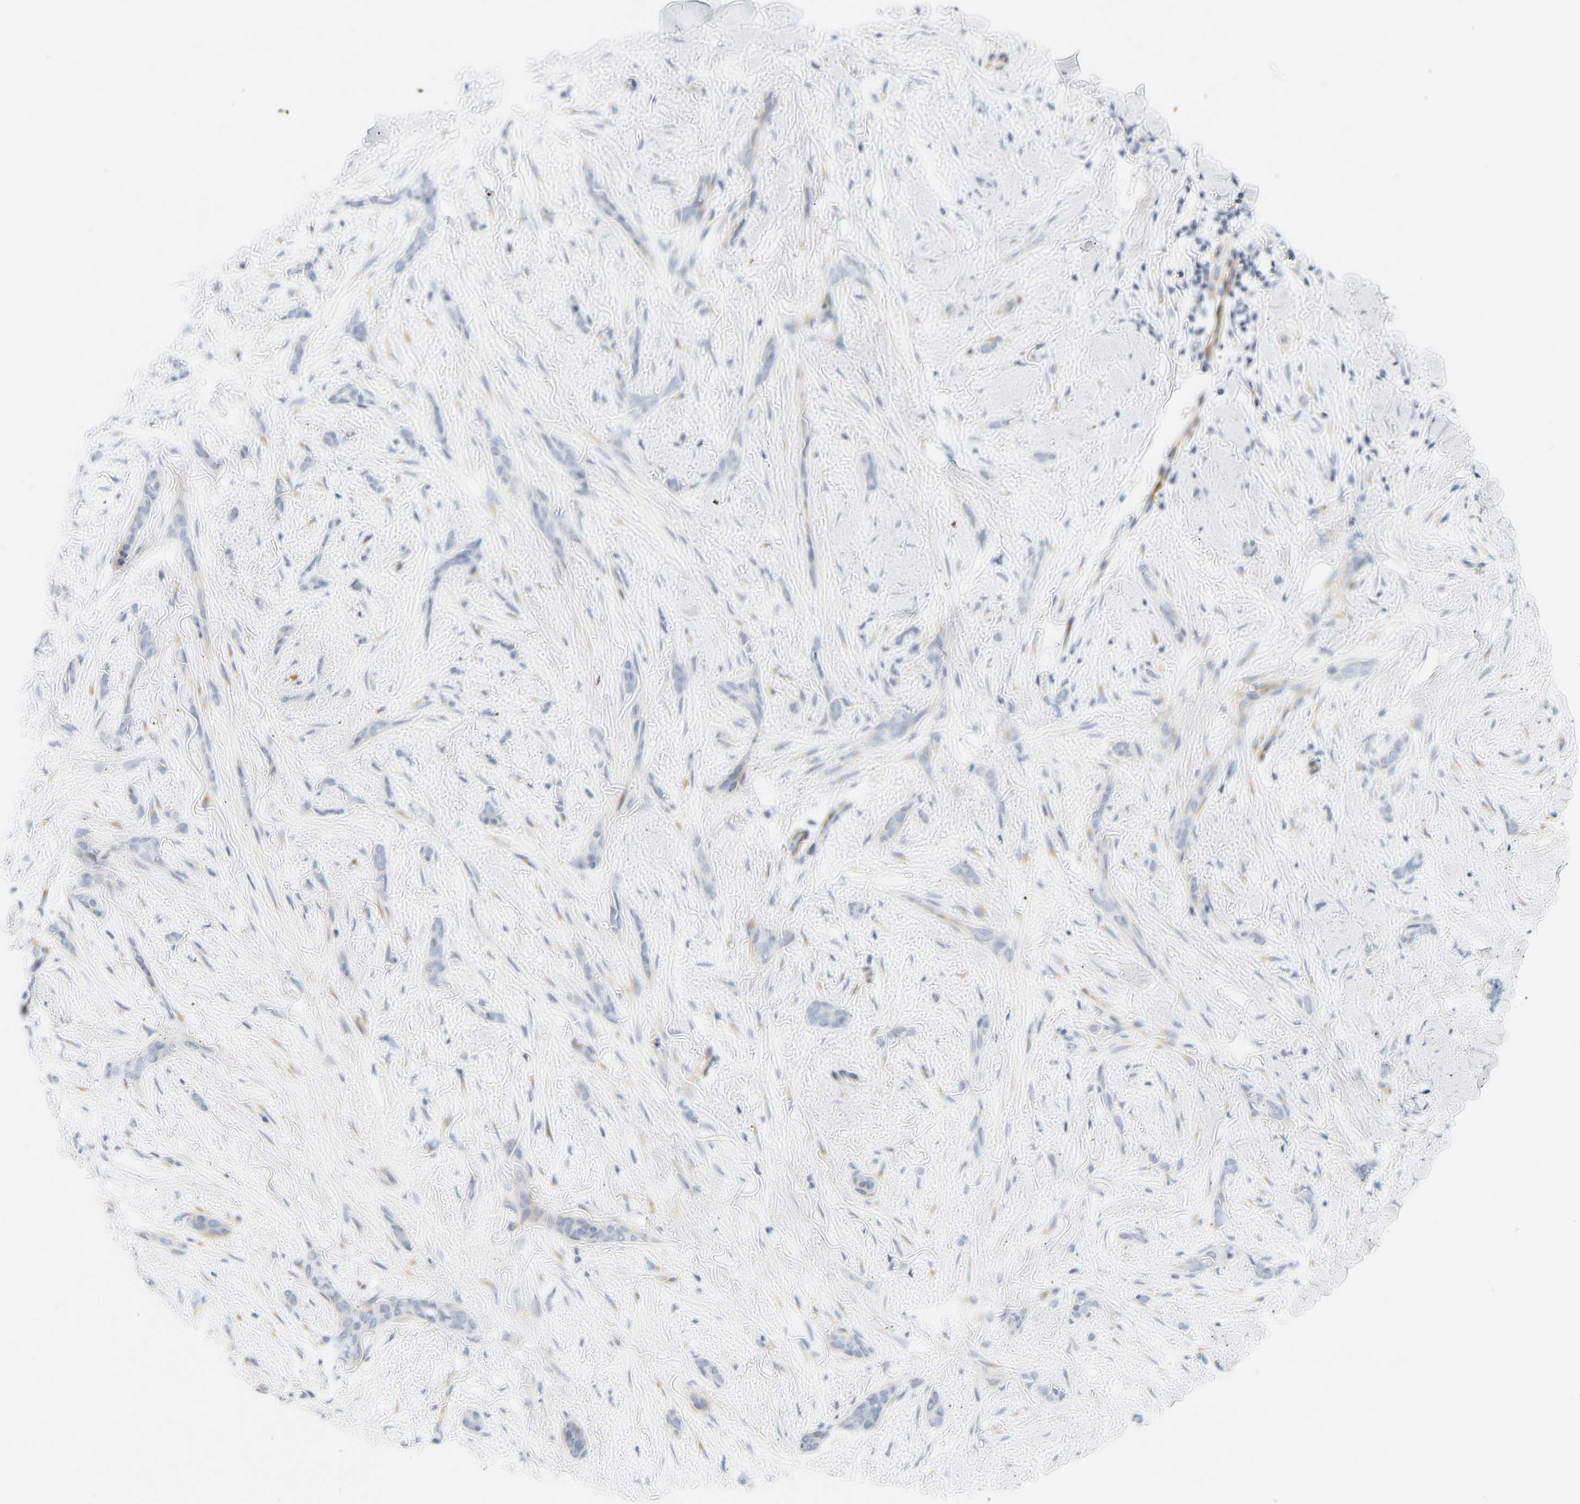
{"staining": {"intensity": "negative", "quantity": "none", "location": "none"}, "tissue": "skin cancer", "cell_type": "Tumor cells", "image_type": "cancer", "snomed": [{"axis": "morphology", "description": "Basal cell carcinoma"}, {"axis": "morphology", "description": "Adnexal tumor, benign"}, {"axis": "topography", "description": "Skin"}], "caption": "A micrograph of skin cancer (basal cell carcinoma) stained for a protein reveals no brown staining in tumor cells.", "gene": "SLC30A7", "patient": {"sex": "female", "age": 42}}